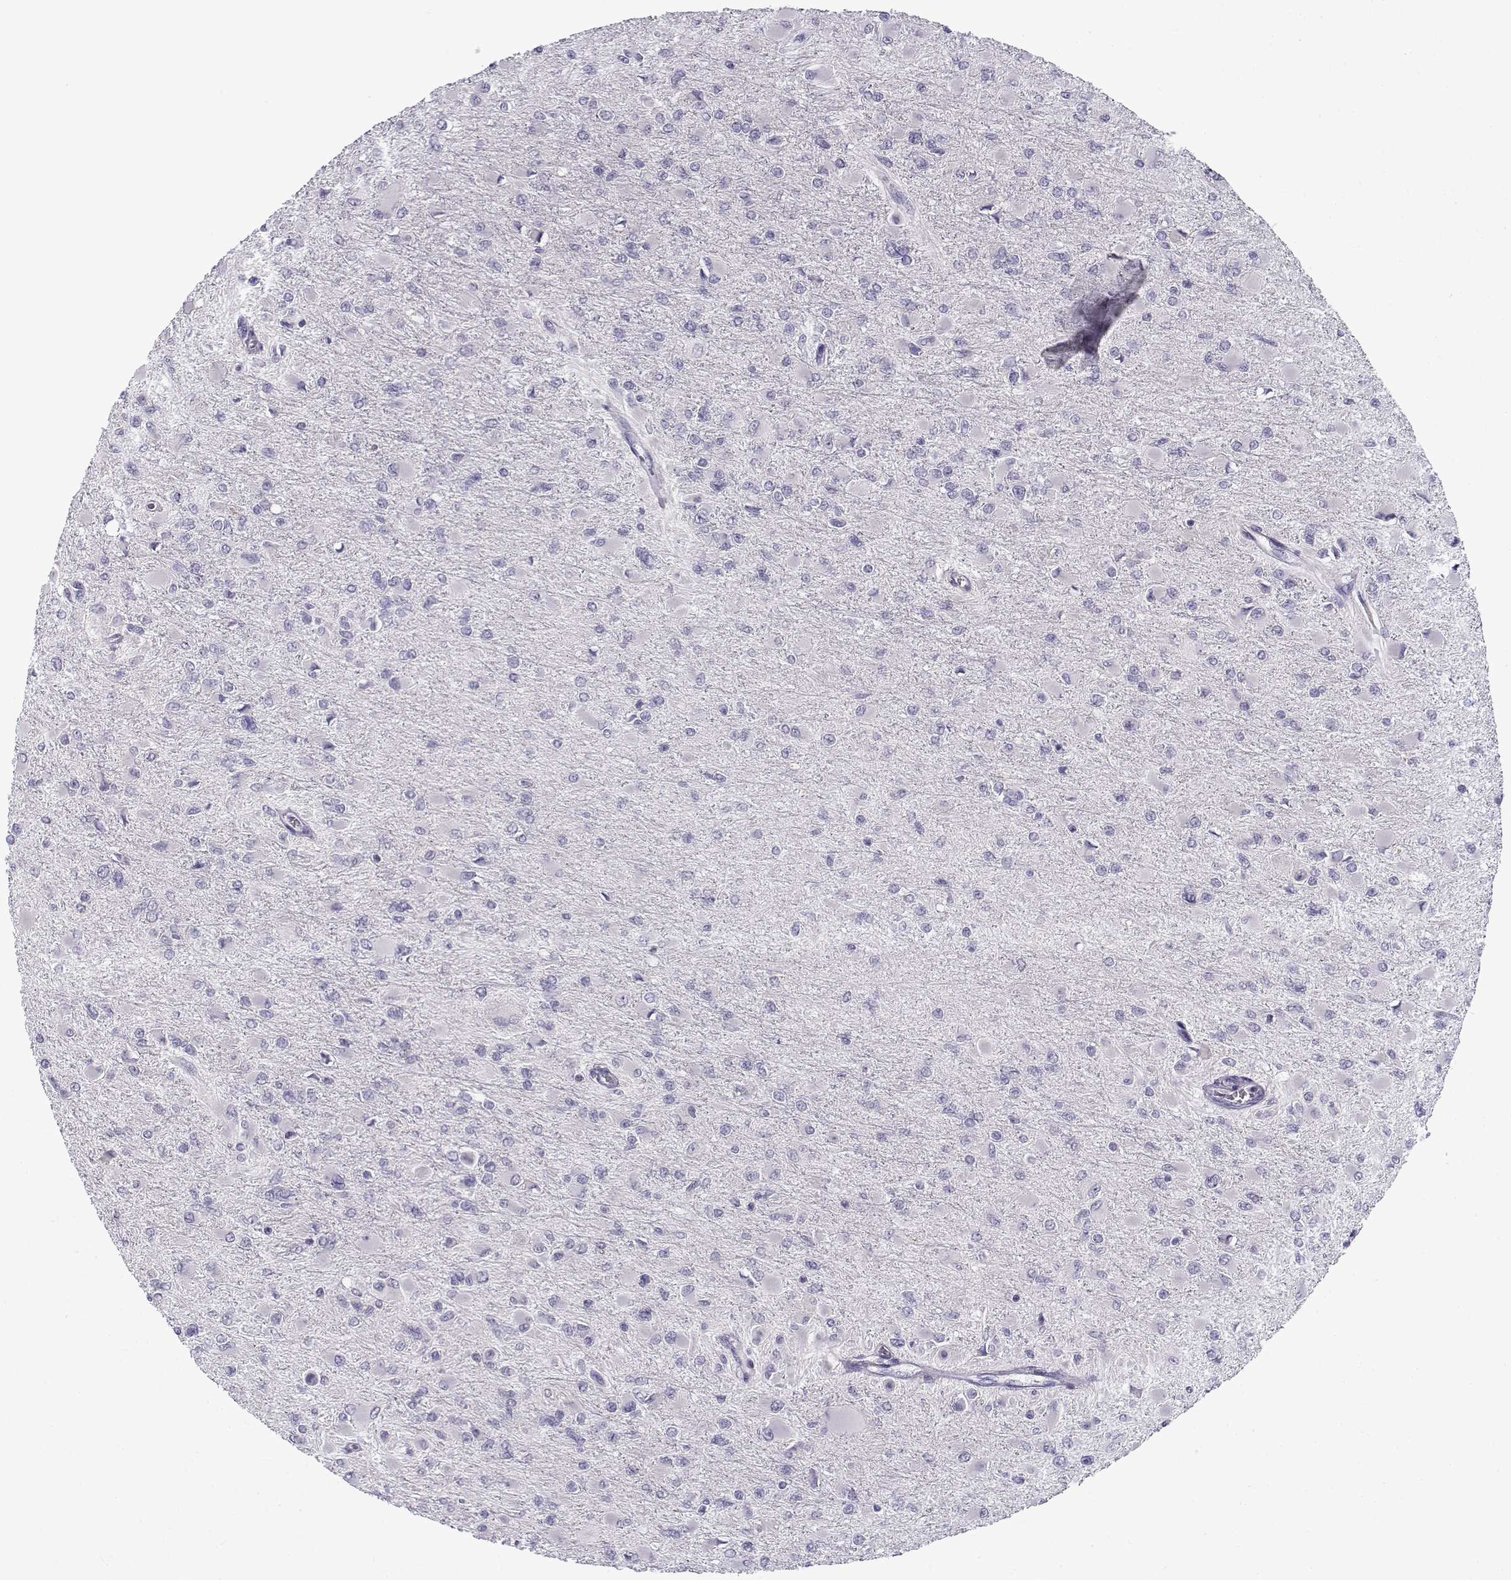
{"staining": {"intensity": "negative", "quantity": "none", "location": "none"}, "tissue": "glioma", "cell_type": "Tumor cells", "image_type": "cancer", "snomed": [{"axis": "morphology", "description": "Glioma, malignant, High grade"}, {"axis": "topography", "description": "Cerebral cortex"}], "caption": "IHC micrograph of human glioma stained for a protein (brown), which displays no positivity in tumor cells.", "gene": "FAM166A", "patient": {"sex": "female", "age": 36}}